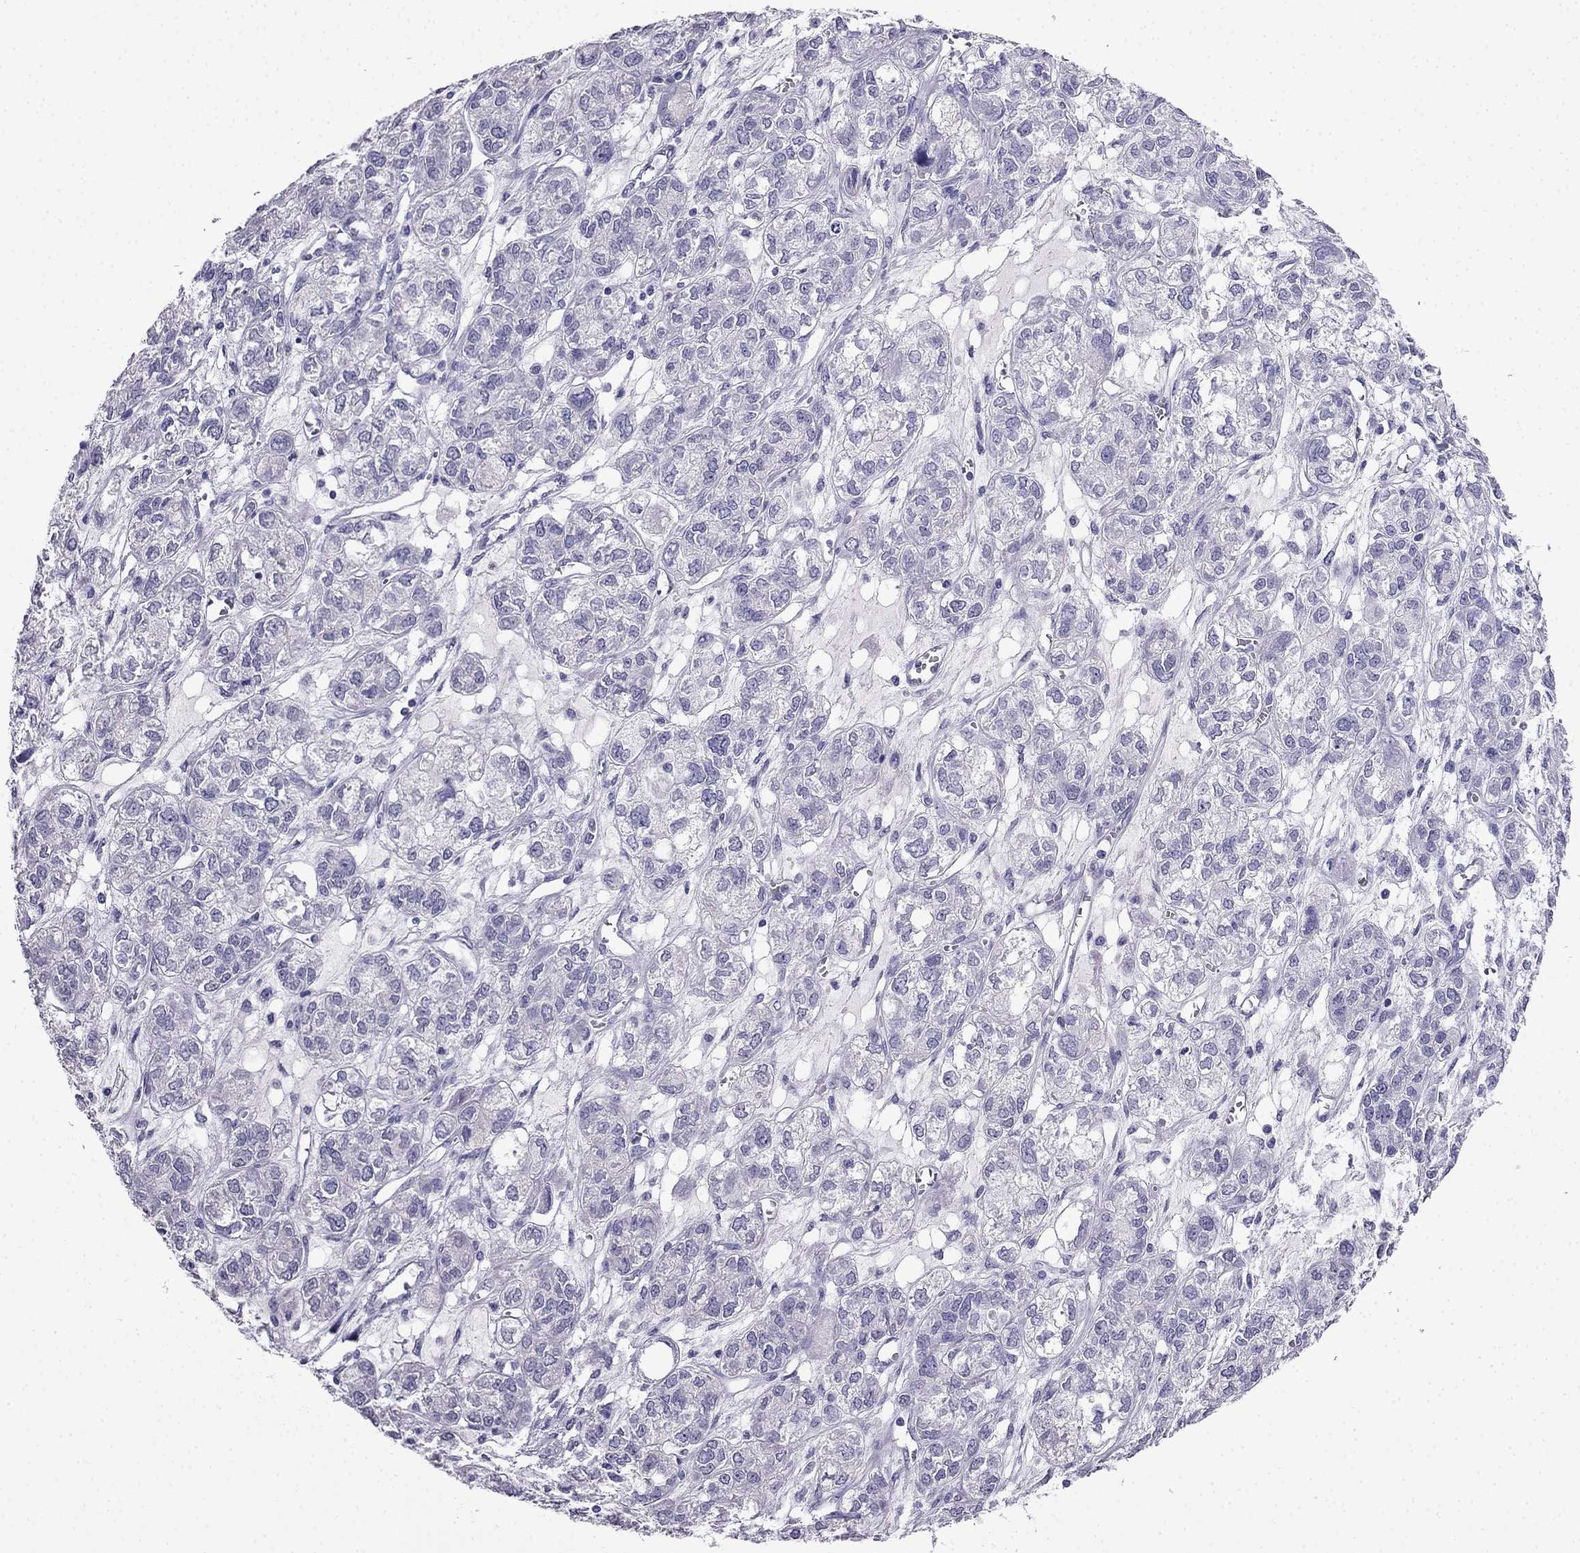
{"staining": {"intensity": "negative", "quantity": "none", "location": "none"}, "tissue": "ovarian cancer", "cell_type": "Tumor cells", "image_type": "cancer", "snomed": [{"axis": "morphology", "description": "Carcinoma, endometroid"}, {"axis": "topography", "description": "Ovary"}], "caption": "Ovarian endometroid carcinoma stained for a protein using immunohistochemistry displays no staining tumor cells.", "gene": "CDHR4", "patient": {"sex": "female", "age": 64}}